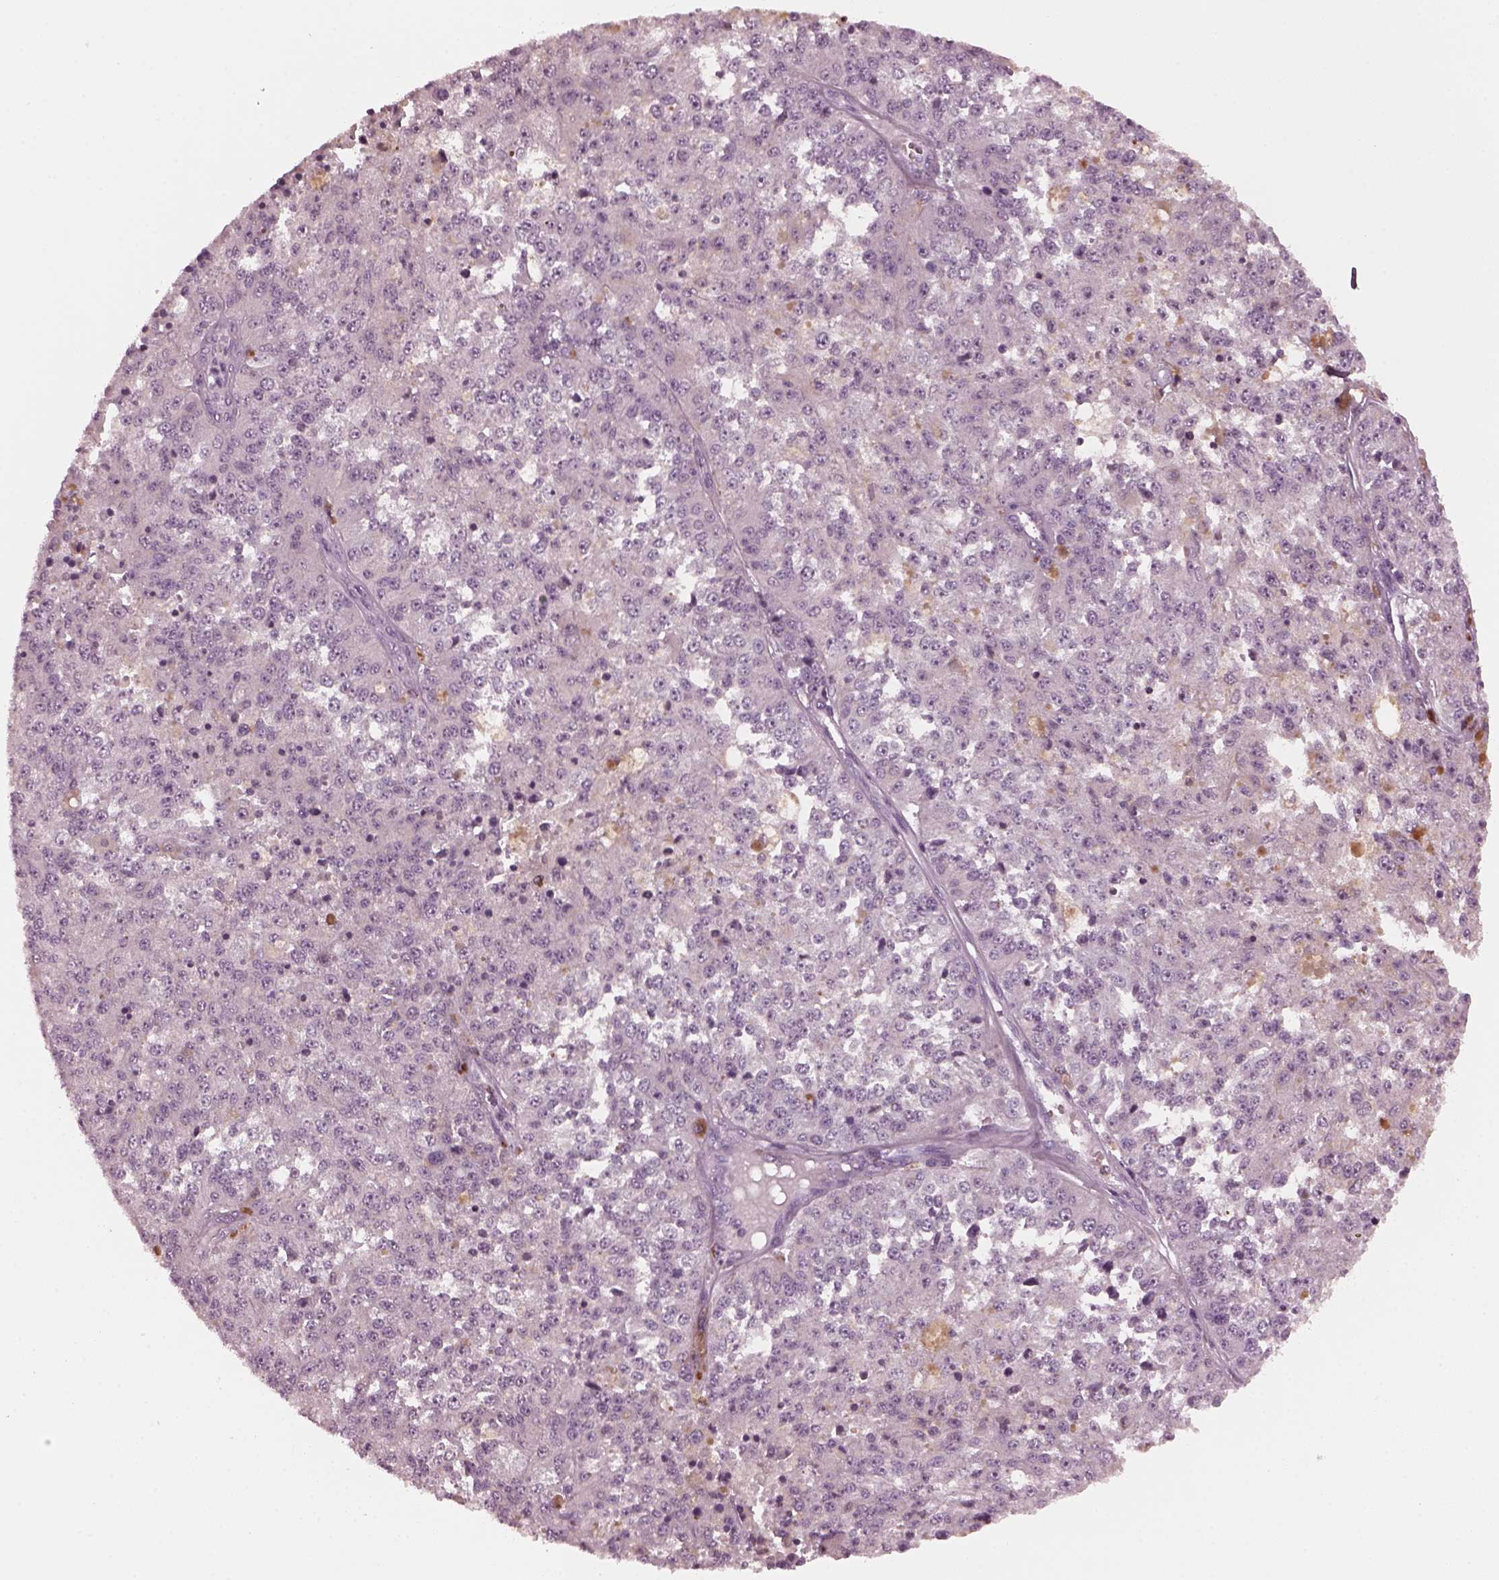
{"staining": {"intensity": "negative", "quantity": "none", "location": "none"}, "tissue": "melanoma", "cell_type": "Tumor cells", "image_type": "cancer", "snomed": [{"axis": "morphology", "description": "Malignant melanoma, Metastatic site"}, {"axis": "topography", "description": "Lymph node"}], "caption": "Immunohistochemistry histopathology image of melanoma stained for a protein (brown), which reveals no staining in tumor cells.", "gene": "SLAMF8", "patient": {"sex": "female", "age": 64}}